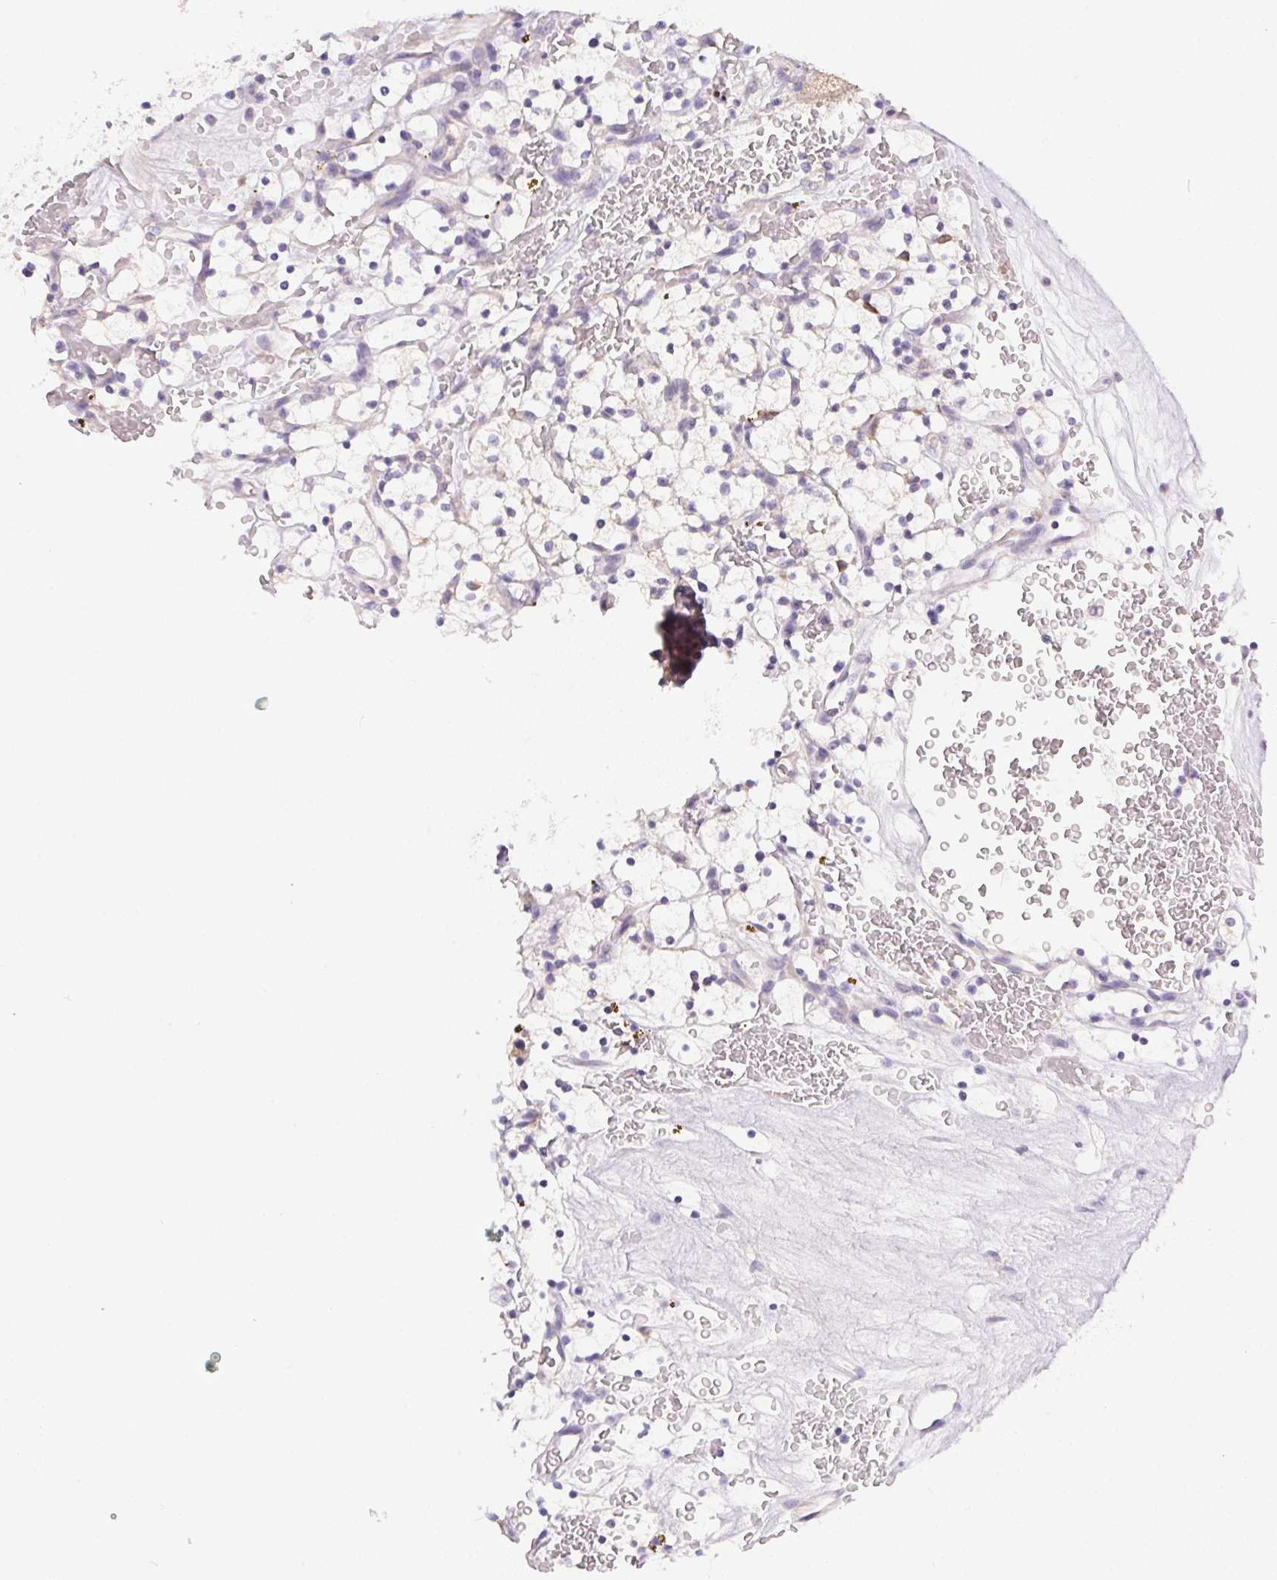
{"staining": {"intensity": "negative", "quantity": "none", "location": "none"}, "tissue": "renal cancer", "cell_type": "Tumor cells", "image_type": "cancer", "snomed": [{"axis": "morphology", "description": "Adenocarcinoma, NOS"}, {"axis": "topography", "description": "Kidney"}], "caption": "This is an IHC histopathology image of human adenocarcinoma (renal). There is no staining in tumor cells.", "gene": "SLC17A7", "patient": {"sex": "female", "age": 64}}